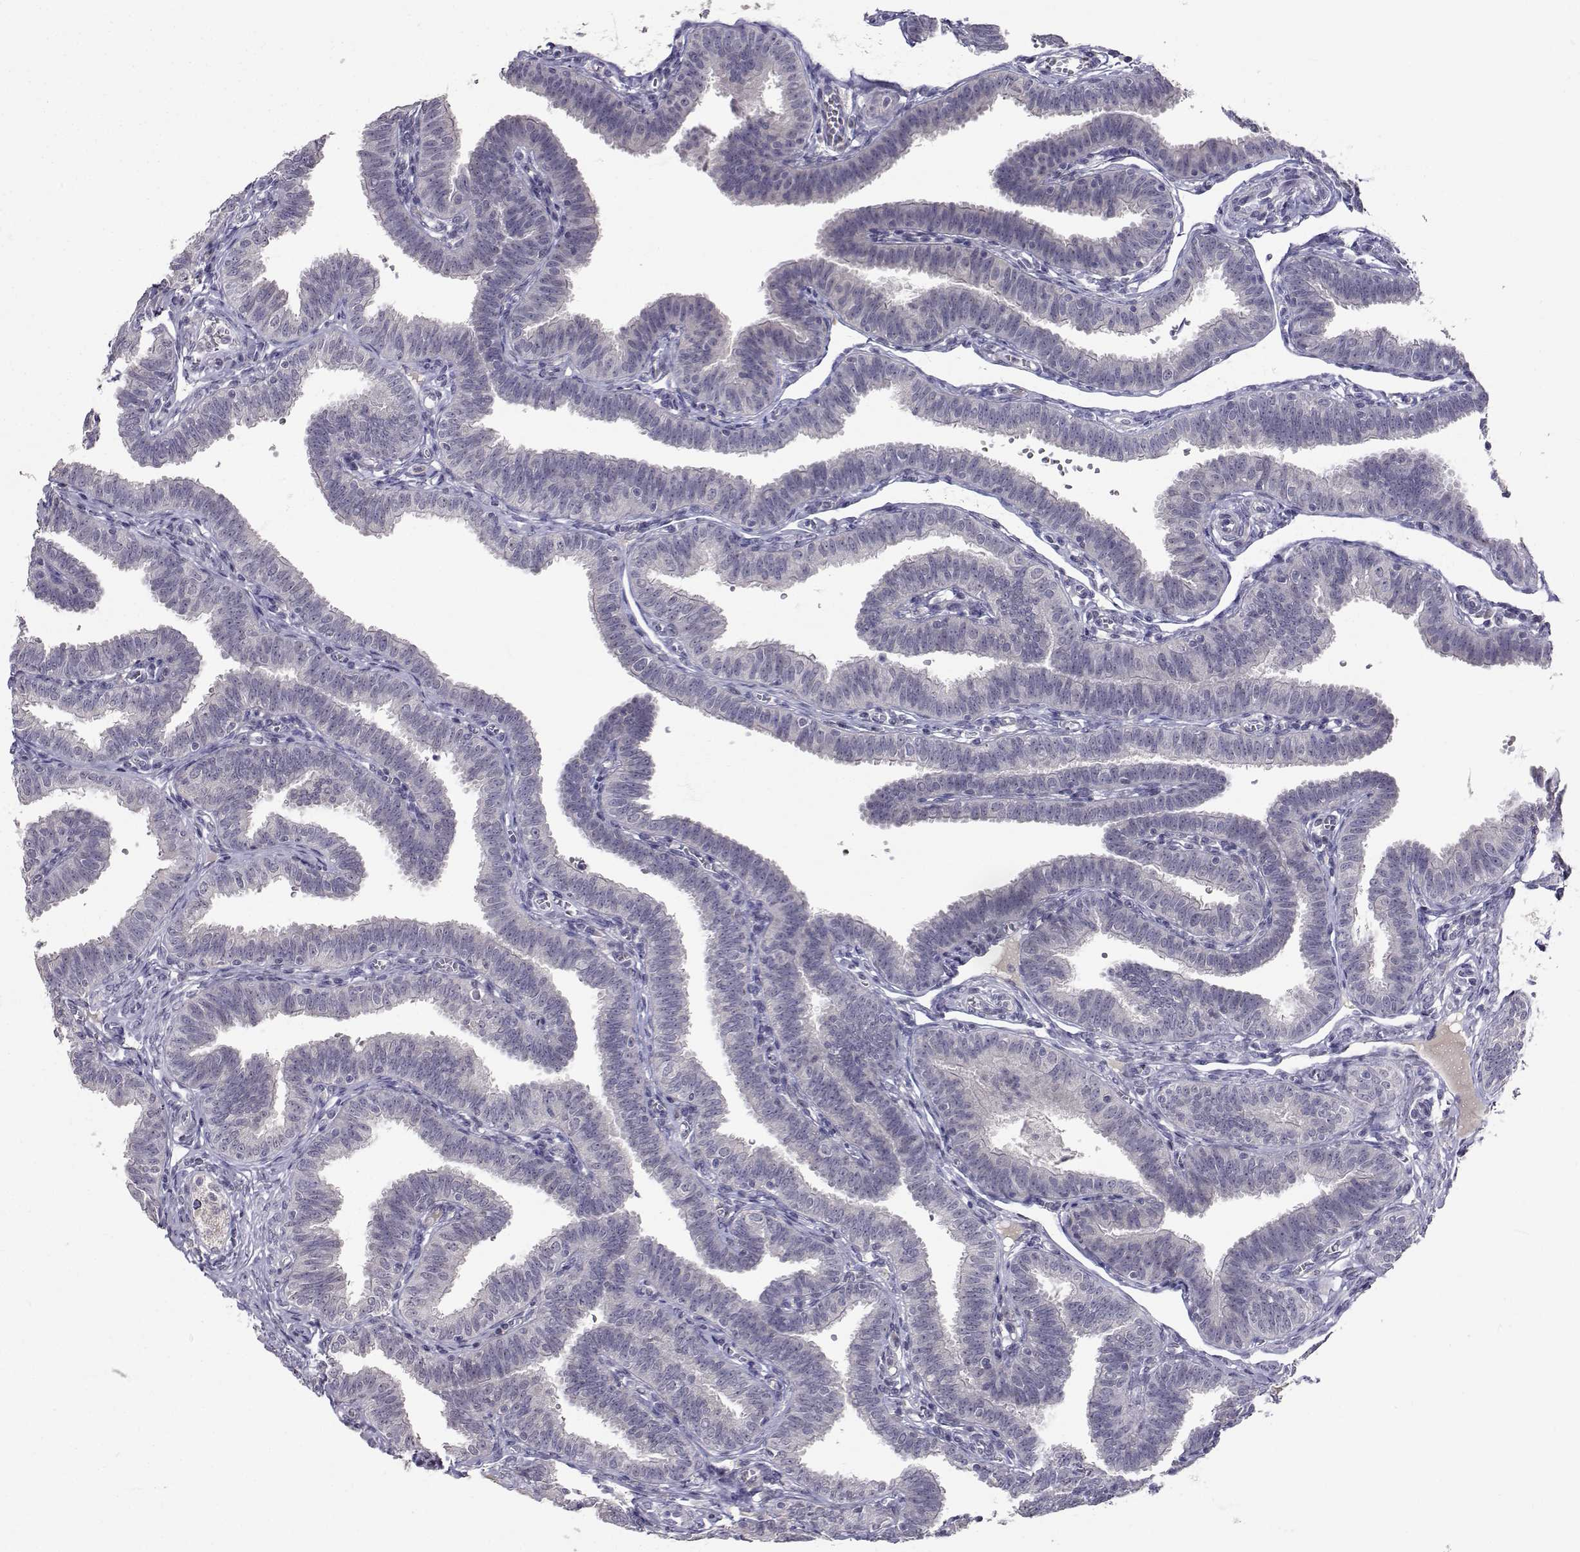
{"staining": {"intensity": "negative", "quantity": "none", "location": "none"}, "tissue": "fallopian tube", "cell_type": "Glandular cells", "image_type": "normal", "snomed": [{"axis": "morphology", "description": "Normal tissue, NOS"}, {"axis": "topography", "description": "Fallopian tube"}], "caption": "Immunohistochemistry of normal human fallopian tube shows no staining in glandular cells. Nuclei are stained in blue.", "gene": "SLC6A3", "patient": {"sex": "female", "age": 25}}